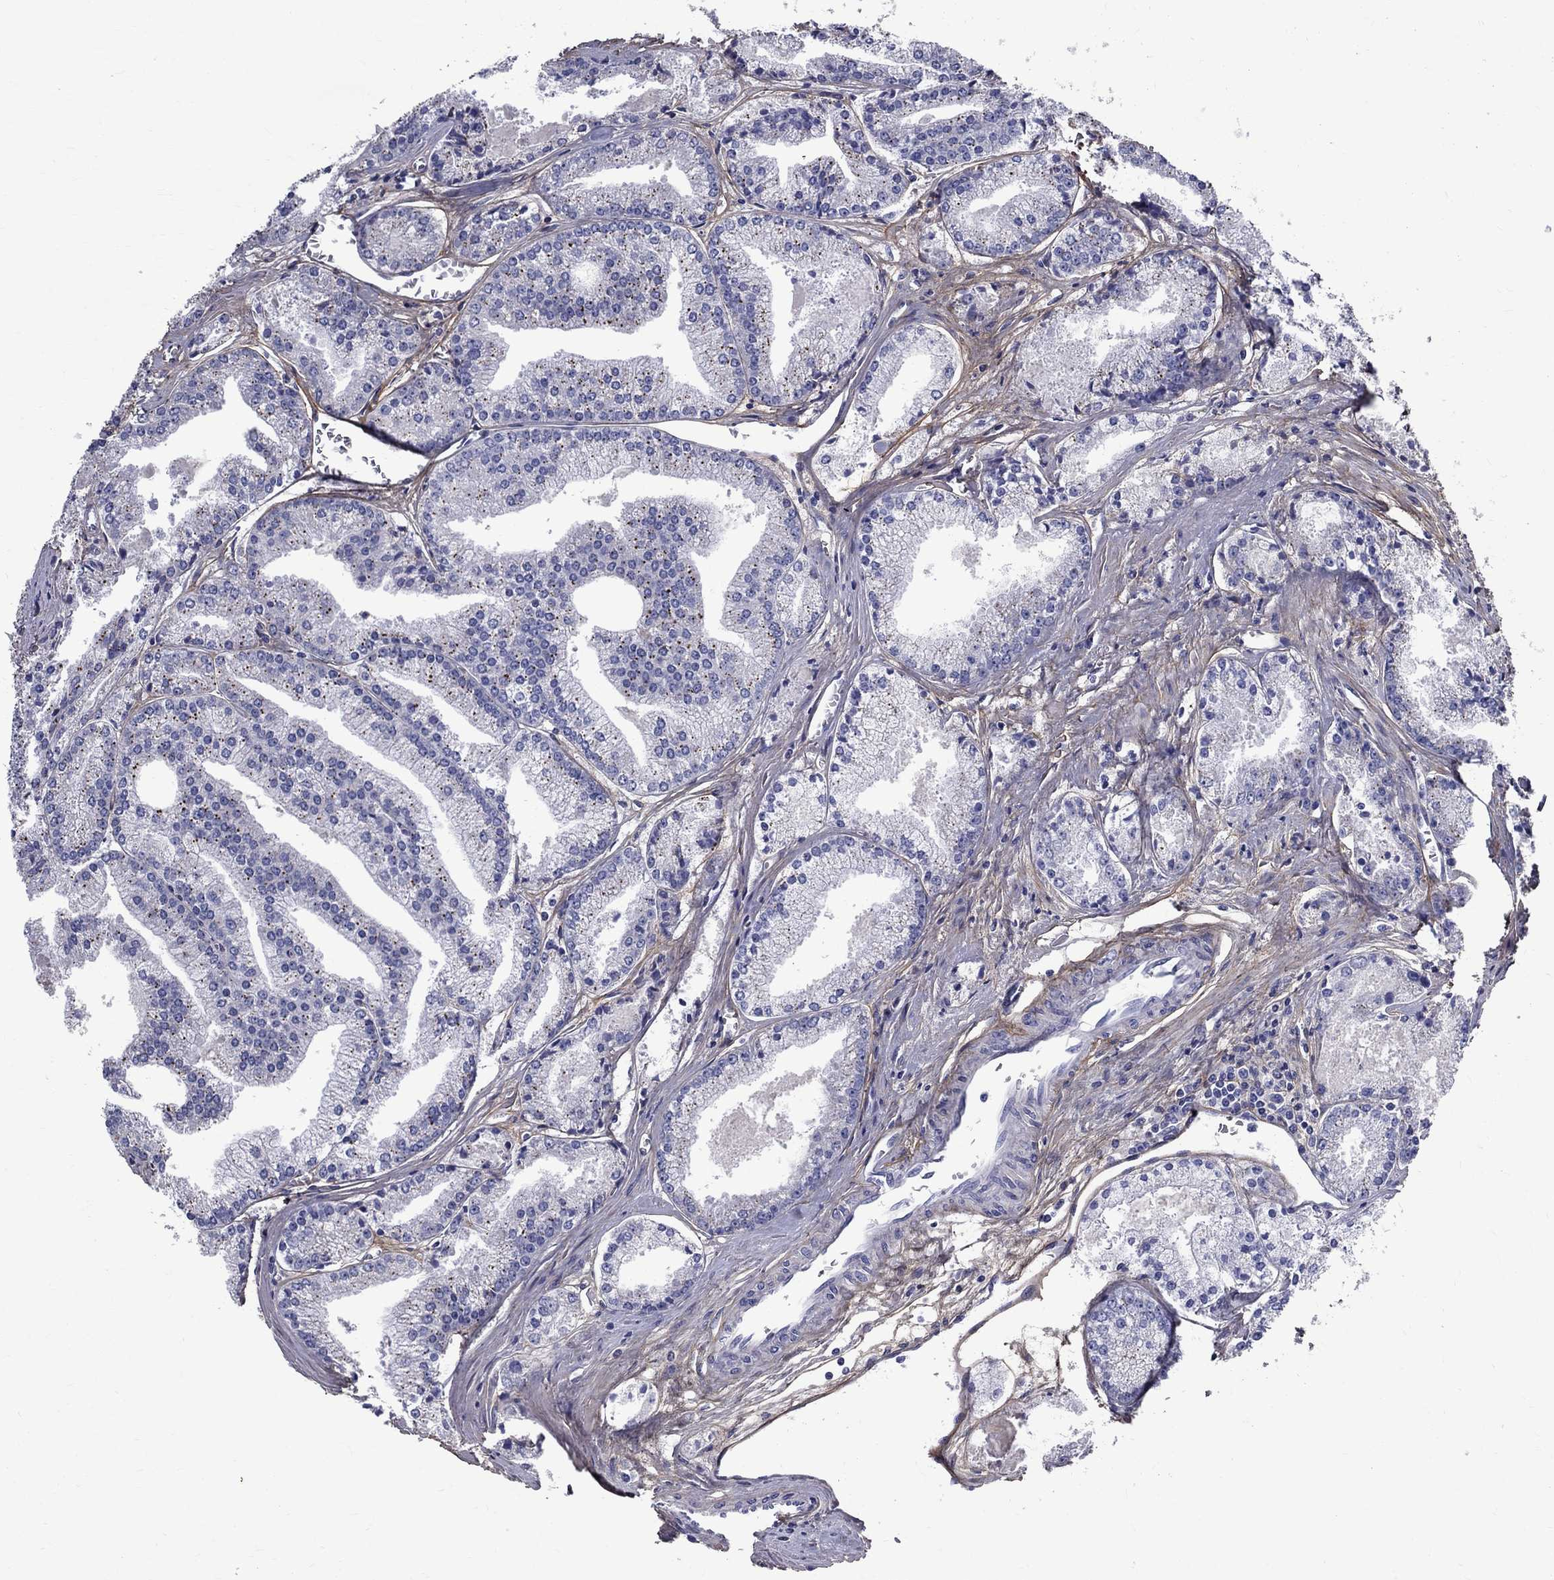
{"staining": {"intensity": "moderate", "quantity": "<25%", "location": "cytoplasmic/membranous"}, "tissue": "prostate cancer", "cell_type": "Tumor cells", "image_type": "cancer", "snomed": [{"axis": "morphology", "description": "Adenocarcinoma, NOS"}, {"axis": "topography", "description": "Prostate"}], "caption": "This histopathology image shows prostate cancer (adenocarcinoma) stained with immunohistochemistry to label a protein in brown. The cytoplasmic/membranous of tumor cells show moderate positivity for the protein. Nuclei are counter-stained blue.", "gene": "ANXA10", "patient": {"sex": "male", "age": 72}}